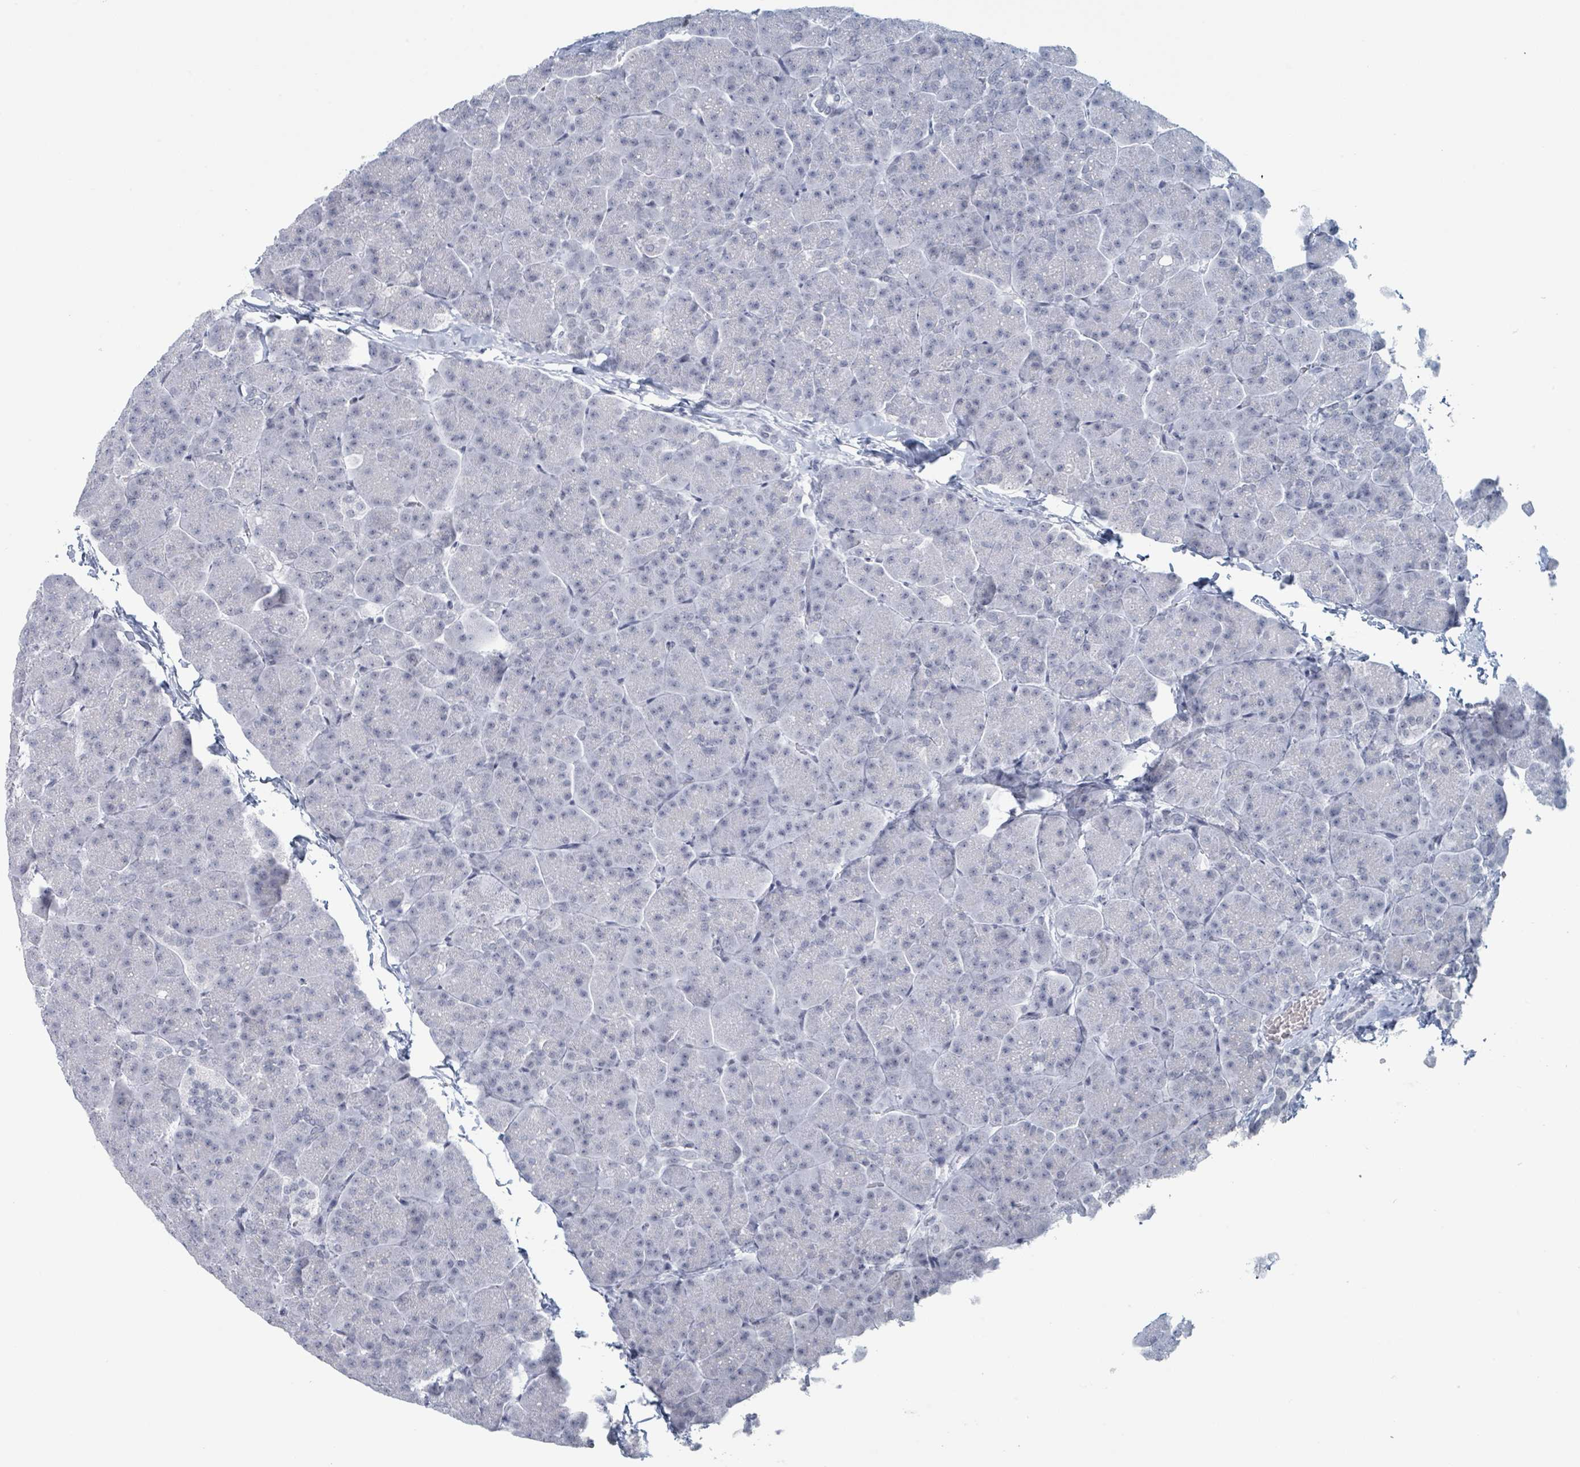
{"staining": {"intensity": "negative", "quantity": "none", "location": "none"}, "tissue": "pancreas", "cell_type": "Exocrine glandular cells", "image_type": "normal", "snomed": [{"axis": "morphology", "description": "Normal tissue, NOS"}, {"axis": "topography", "description": "Pancreas"}, {"axis": "topography", "description": "Peripheral nerve tissue"}], "caption": "Exocrine glandular cells are negative for brown protein staining in benign pancreas.", "gene": "GPR15LG", "patient": {"sex": "male", "age": 54}}